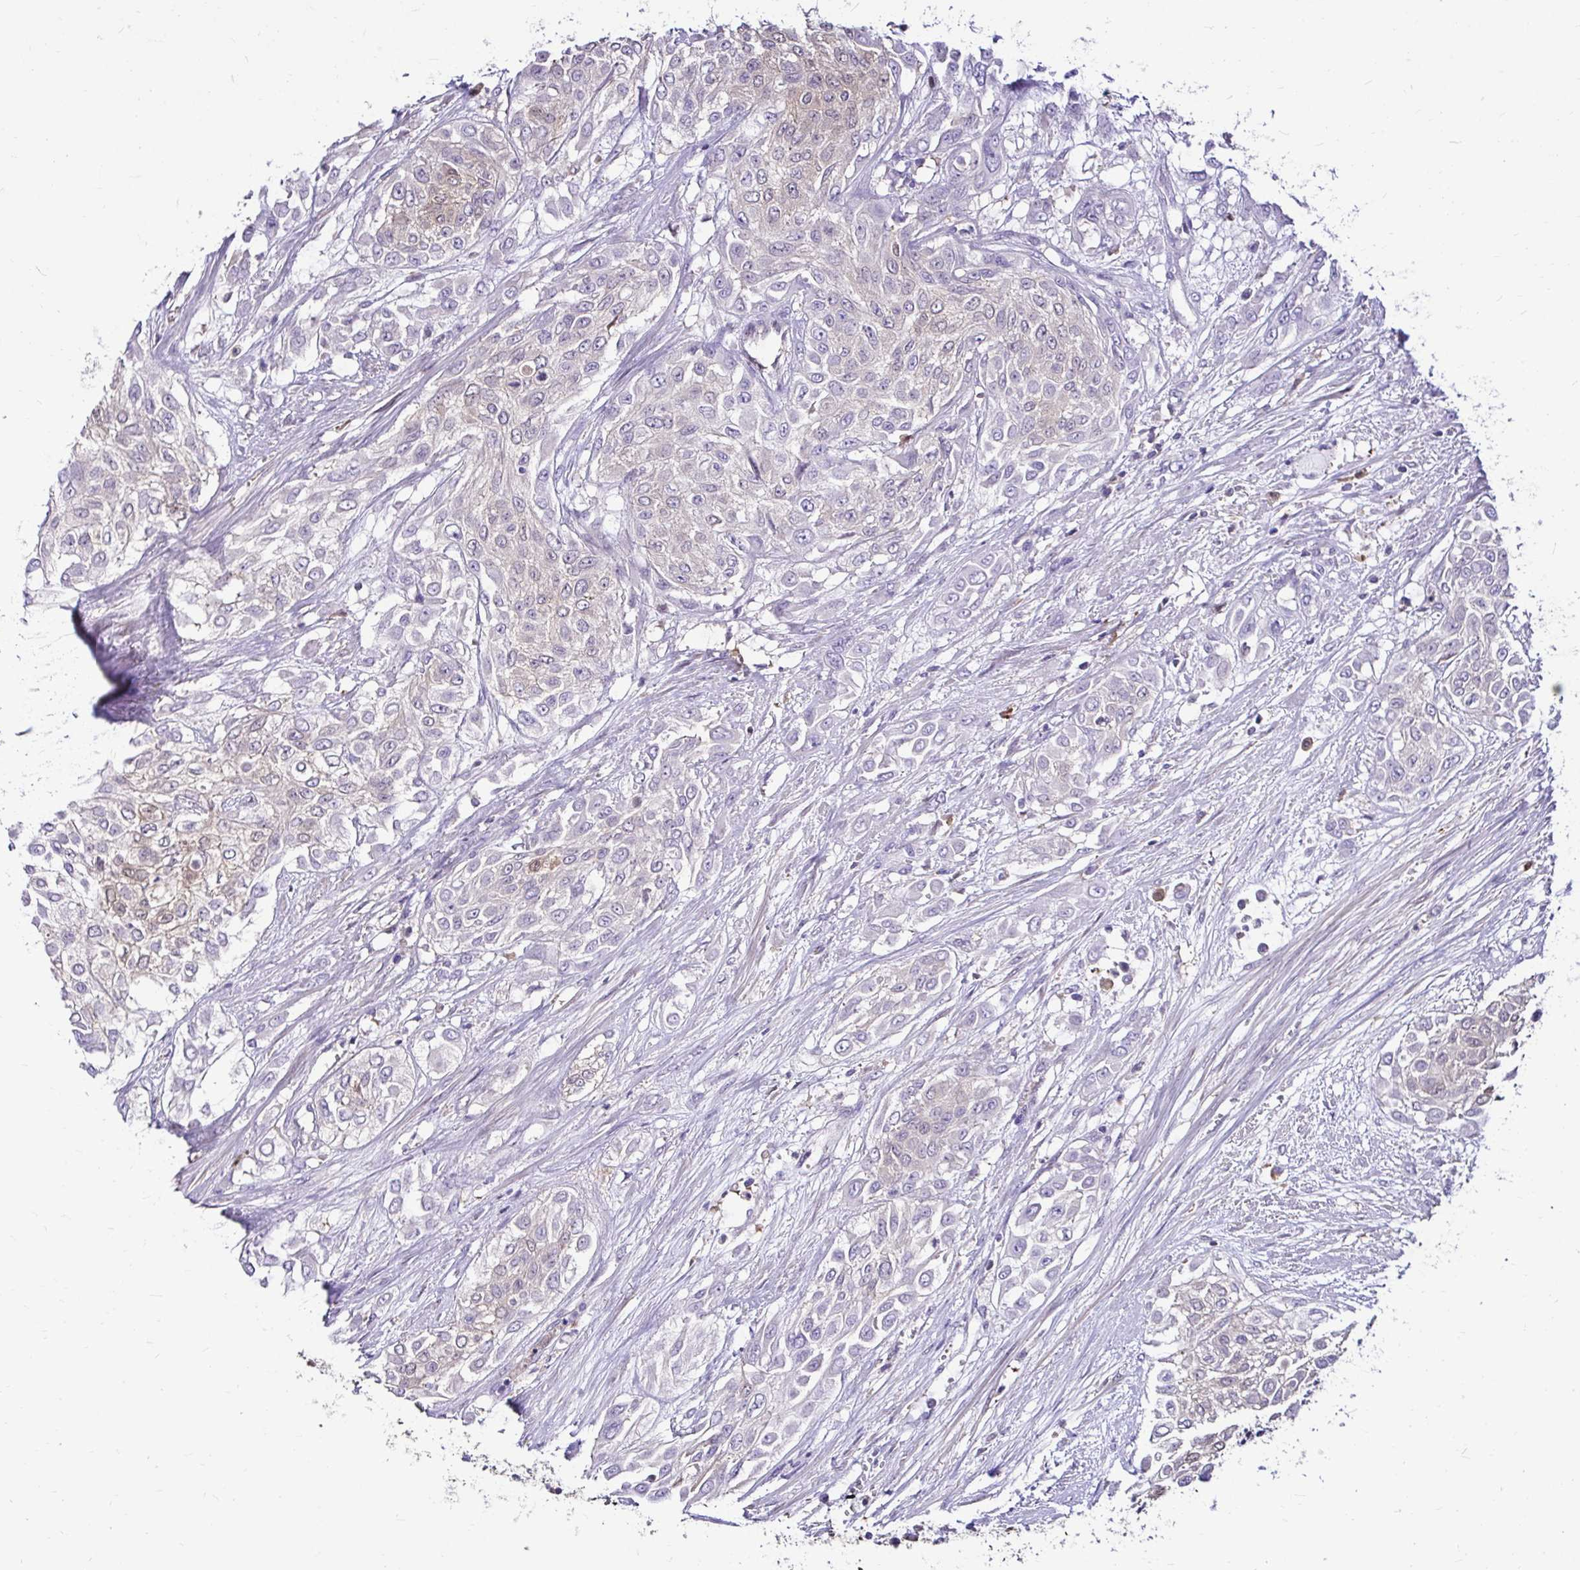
{"staining": {"intensity": "negative", "quantity": "none", "location": "none"}, "tissue": "urothelial cancer", "cell_type": "Tumor cells", "image_type": "cancer", "snomed": [{"axis": "morphology", "description": "Urothelial carcinoma, High grade"}, {"axis": "topography", "description": "Urinary bladder"}], "caption": "Immunohistochemical staining of high-grade urothelial carcinoma shows no significant staining in tumor cells.", "gene": "IDH1", "patient": {"sex": "male", "age": 57}}